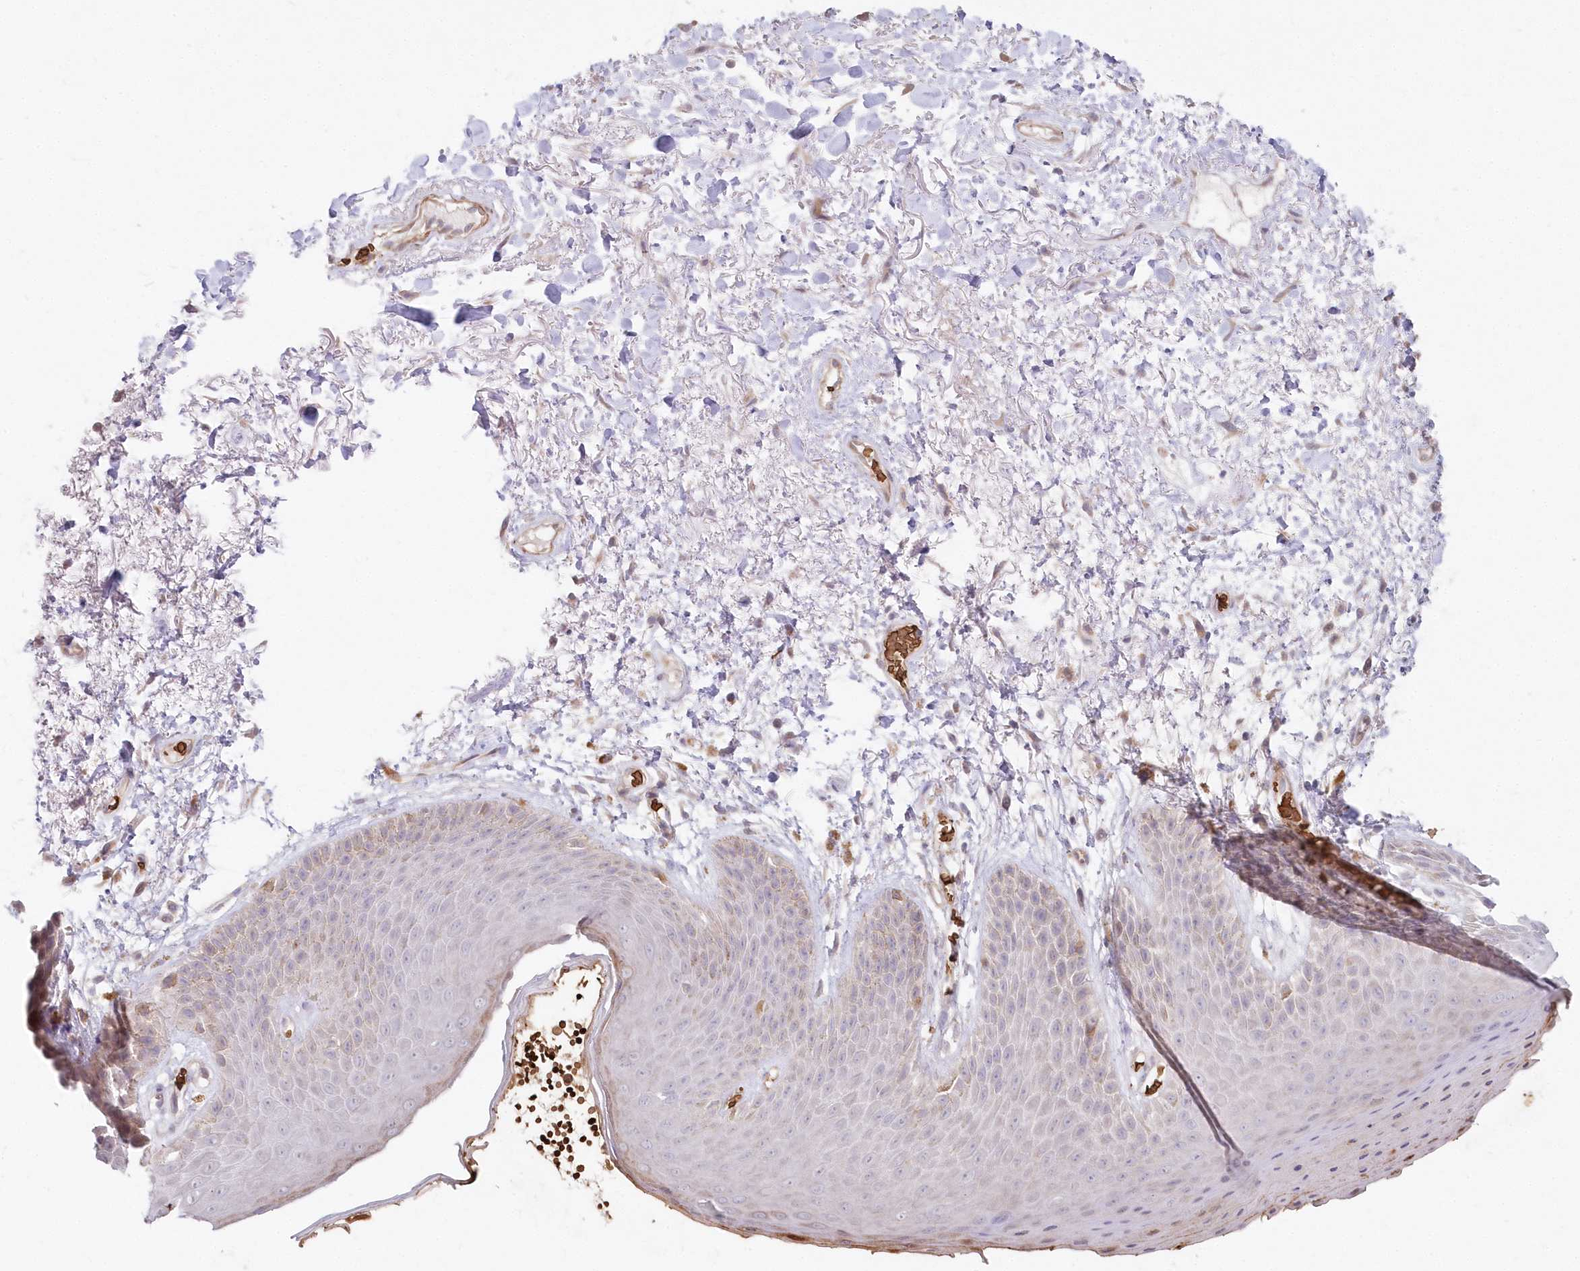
{"staining": {"intensity": "moderate", "quantity": "<25%", "location": "cytoplasmic/membranous"}, "tissue": "skin", "cell_type": "Epidermal cells", "image_type": "normal", "snomed": [{"axis": "morphology", "description": "Normal tissue, NOS"}, {"axis": "topography", "description": "Anal"}], "caption": "Epidermal cells demonstrate low levels of moderate cytoplasmic/membranous positivity in approximately <25% of cells in unremarkable skin.", "gene": "SERINC1", "patient": {"sex": "male", "age": 74}}